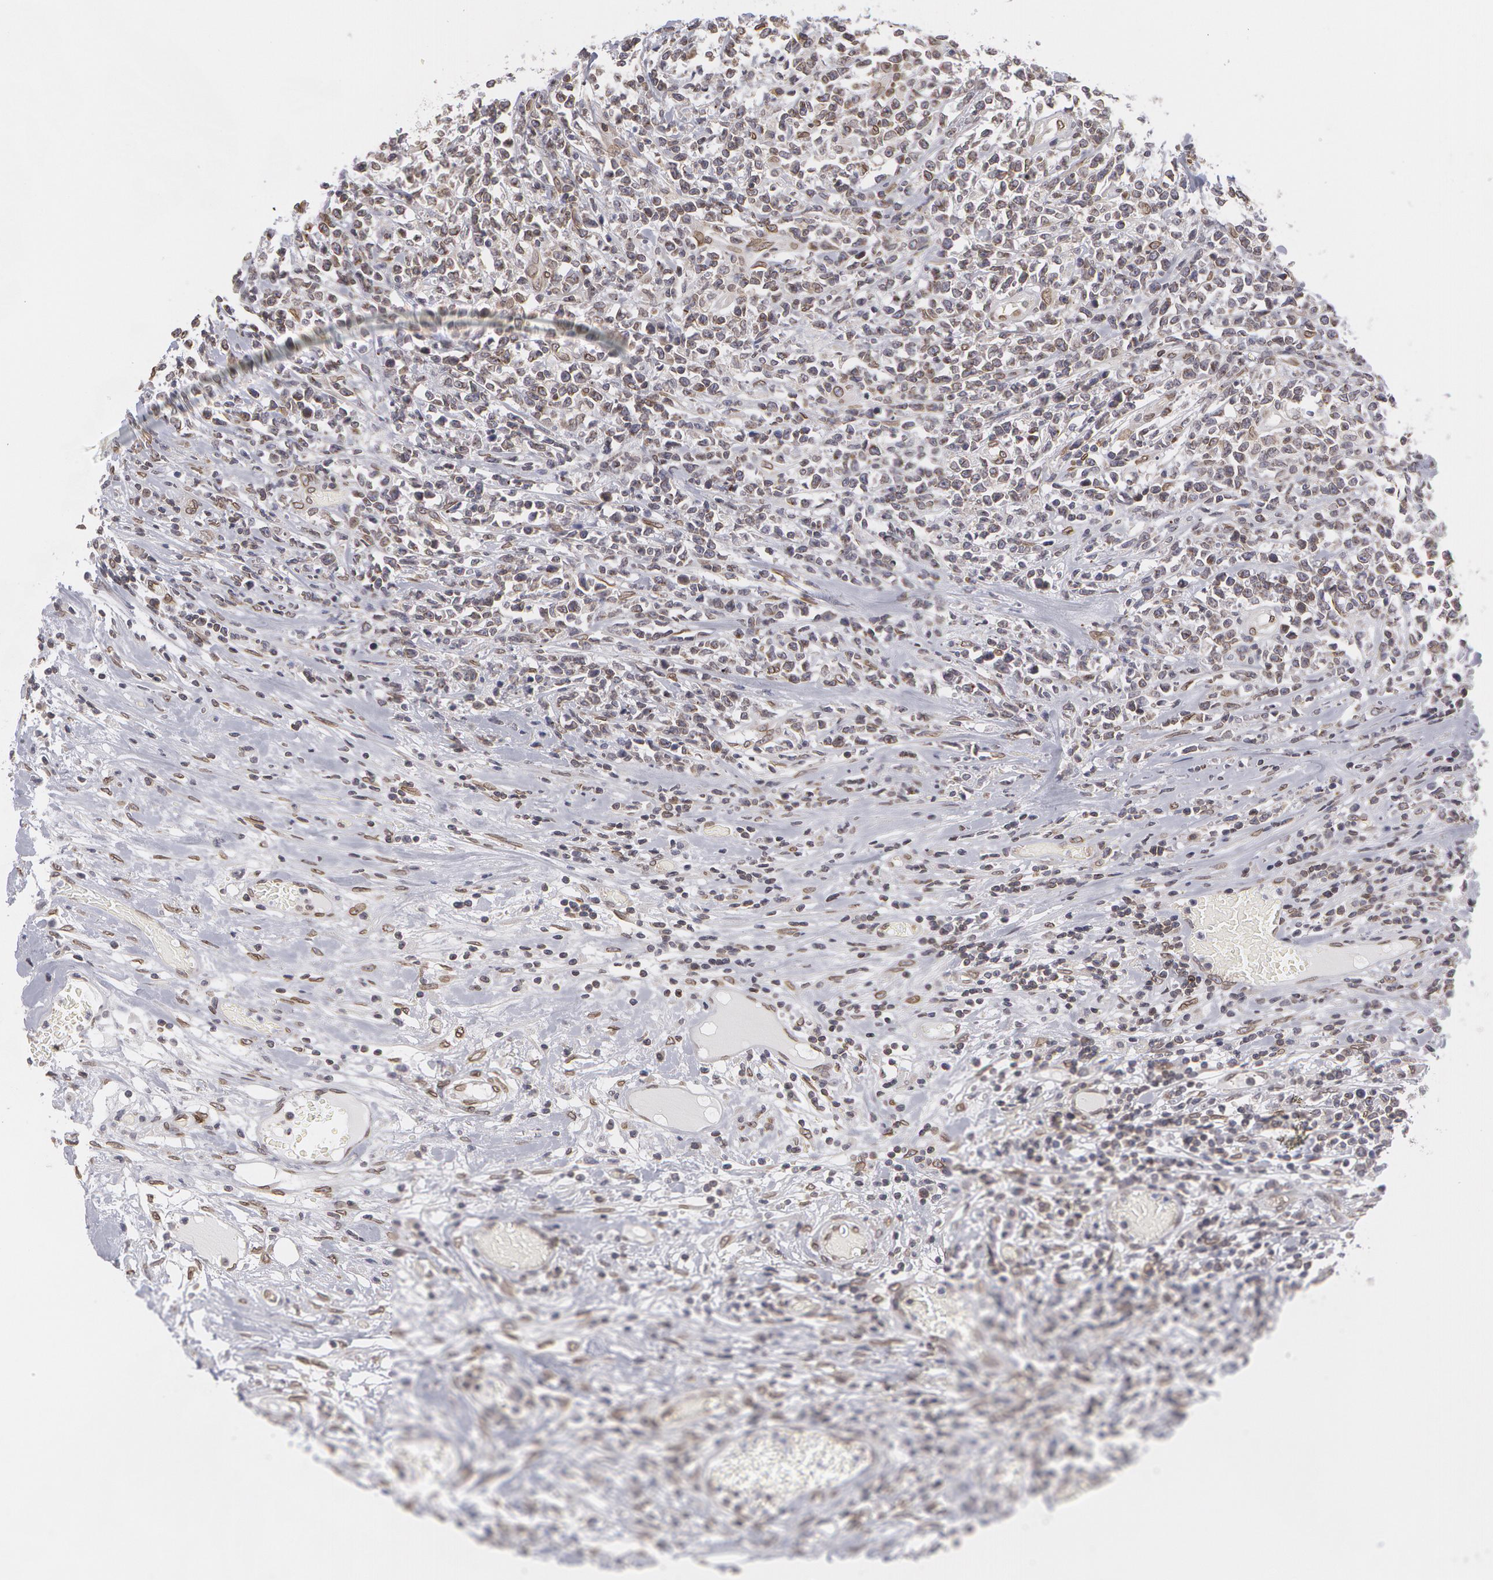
{"staining": {"intensity": "weak", "quantity": "25%-75%", "location": "nuclear"}, "tissue": "lymphoma", "cell_type": "Tumor cells", "image_type": "cancer", "snomed": [{"axis": "morphology", "description": "Malignant lymphoma, non-Hodgkin's type, High grade"}, {"axis": "topography", "description": "Colon"}], "caption": "Human malignant lymphoma, non-Hodgkin's type (high-grade) stained with a brown dye shows weak nuclear positive expression in approximately 25%-75% of tumor cells.", "gene": "EMD", "patient": {"sex": "male", "age": 82}}